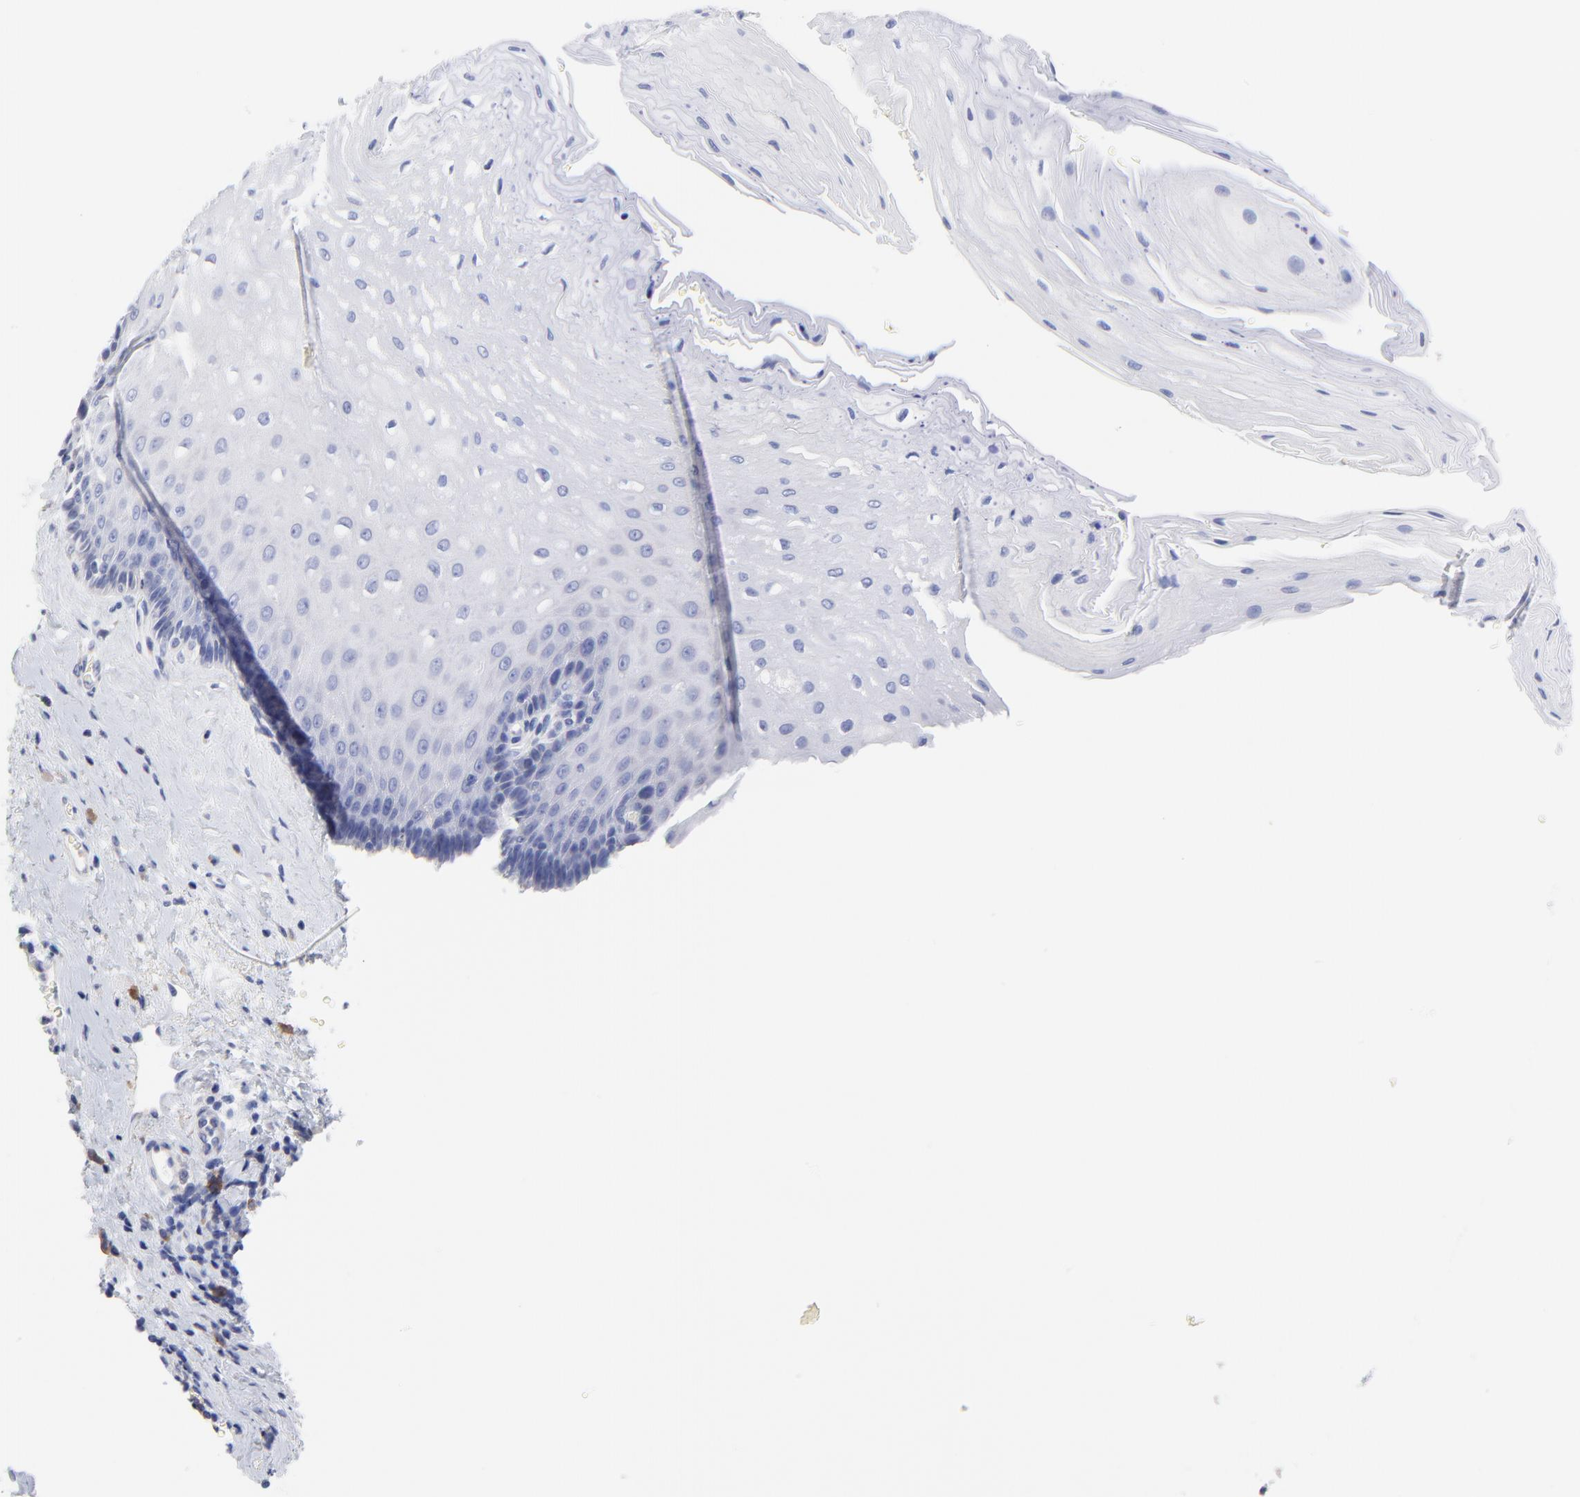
{"staining": {"intensity": "negative", "quantity": "none", "location": "none"}, "tissue": "esophagus", "cell_type": "Squamous epithelial cells", "image_type": "normal", "snomed": [{"axis": "morphology", "description": "Normal tissue, NOS"}, {"axis": "topography", "description": "Esophagus"}], "caption": "Squamous epithelial cells are negative for brown protein staining in benign esophagus. The staining was performed using DAB to visualize the protein expression in brown, while the nuclei were stained in blue with hematoxylin (Magnification: 20x).", "gene": "LAX1", "patient": {"sex": "male", "age": 62}}